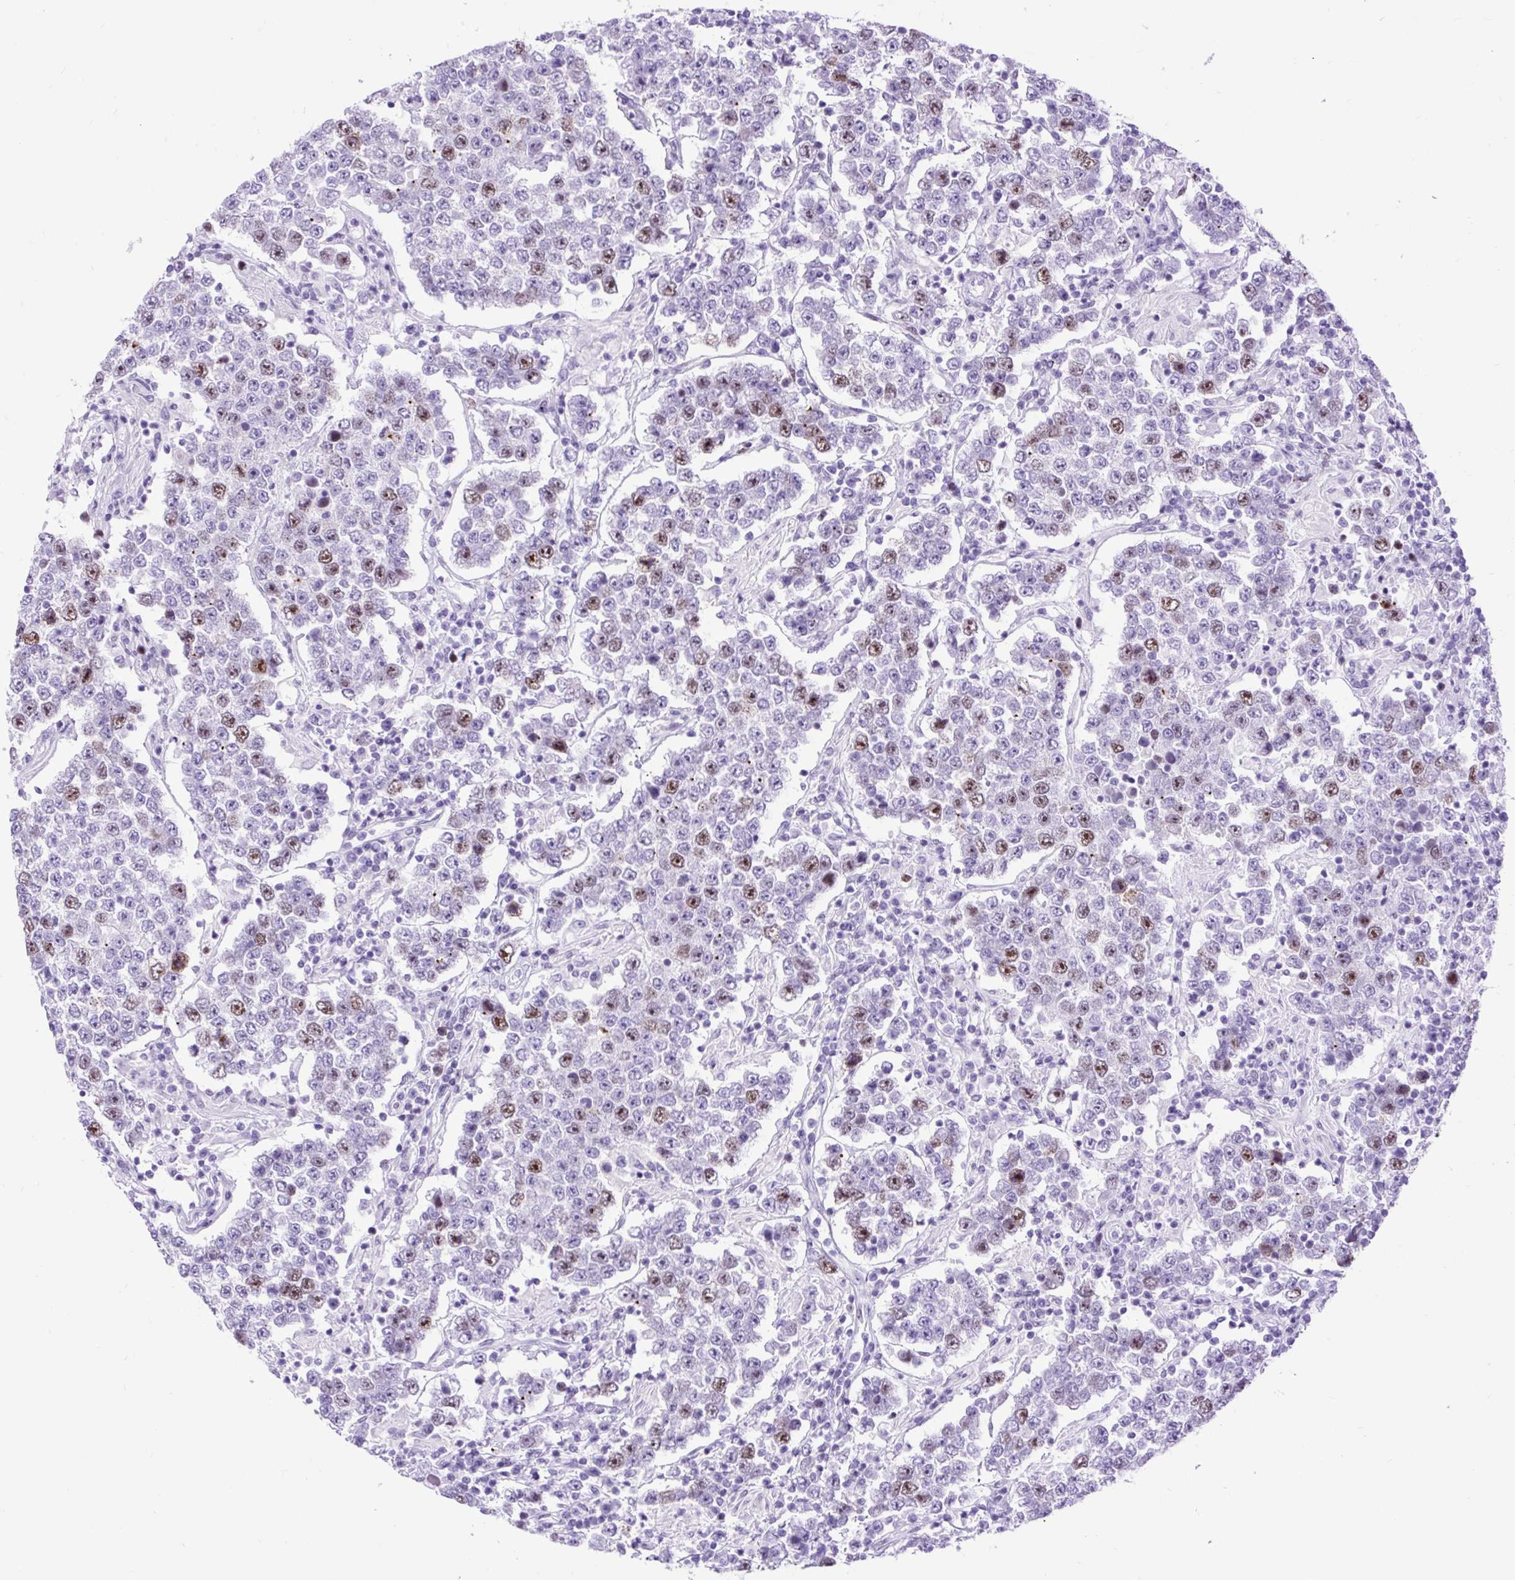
{"staining": {"intensity": "moderate", "quantity": "<25%", "location": "nuclear"}, "tissue": "testis cancer", "cell_type": "Tumor cells", "image_type": "cancer", "snomed": [{"axis": "morphology", "description": "Normal tissue, NOS"}, {"axis": "morphology", "description": "Urothelial carcinoma, High grade"}, {"axis": "morphology", "description": "Seminoma, NOS"}, {"axis": "morphology", "description": "Carcinoma, Embryonal, NOS"}, {"axis": "topography", "description": "Urinary bladder"}, {"axis": "topography", "description": "Testis"}], "caption": "High-power microscopy captured an immunohistochemistry histopathology image of testis seminoma, revealing moderate nuclear expression in approximately <25% of tumor cells.", "gene": "RACGAP1", "patient": {"sex": "male", "age": 41}}